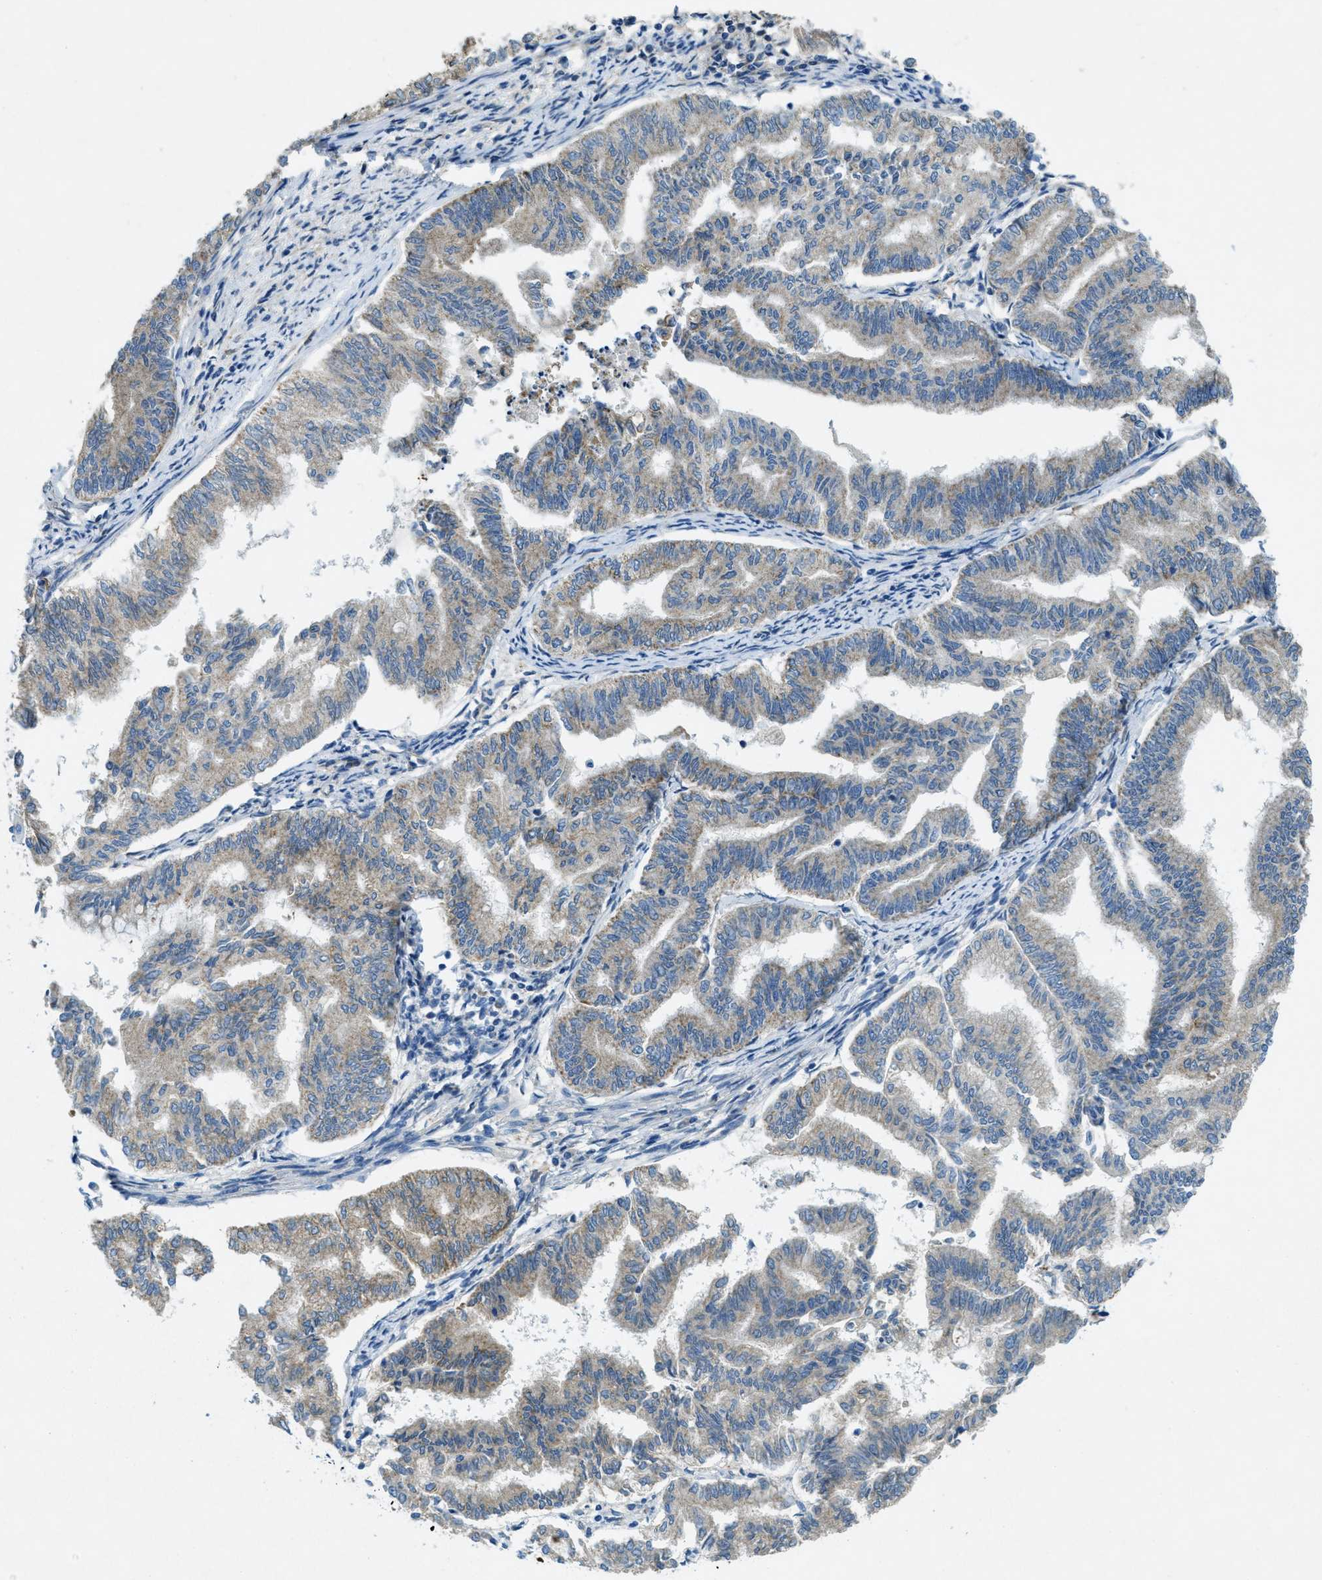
{"staining": {"intensity": "weak", "quantity": ">75%", "location": "cytoplasmic/membranous"}, "tissue": "endometrial cancer", "cell_type": "Tumor cells", "image_type": "cancer", "snomed": [{"axis": "morphology", "description": "Adenocarcinoma, NOS"}, {"axis": "topography", "description": "Endometrium"}], "caption": "Human endometrial cancer (adenocarcinoma) stained with a brown dye exhibits weak cytoplasmic/membranous positive expression in approximately >75% of tumor cells.", "gene": "CYGB", "patient": {"sex": "female", "age": 79}}